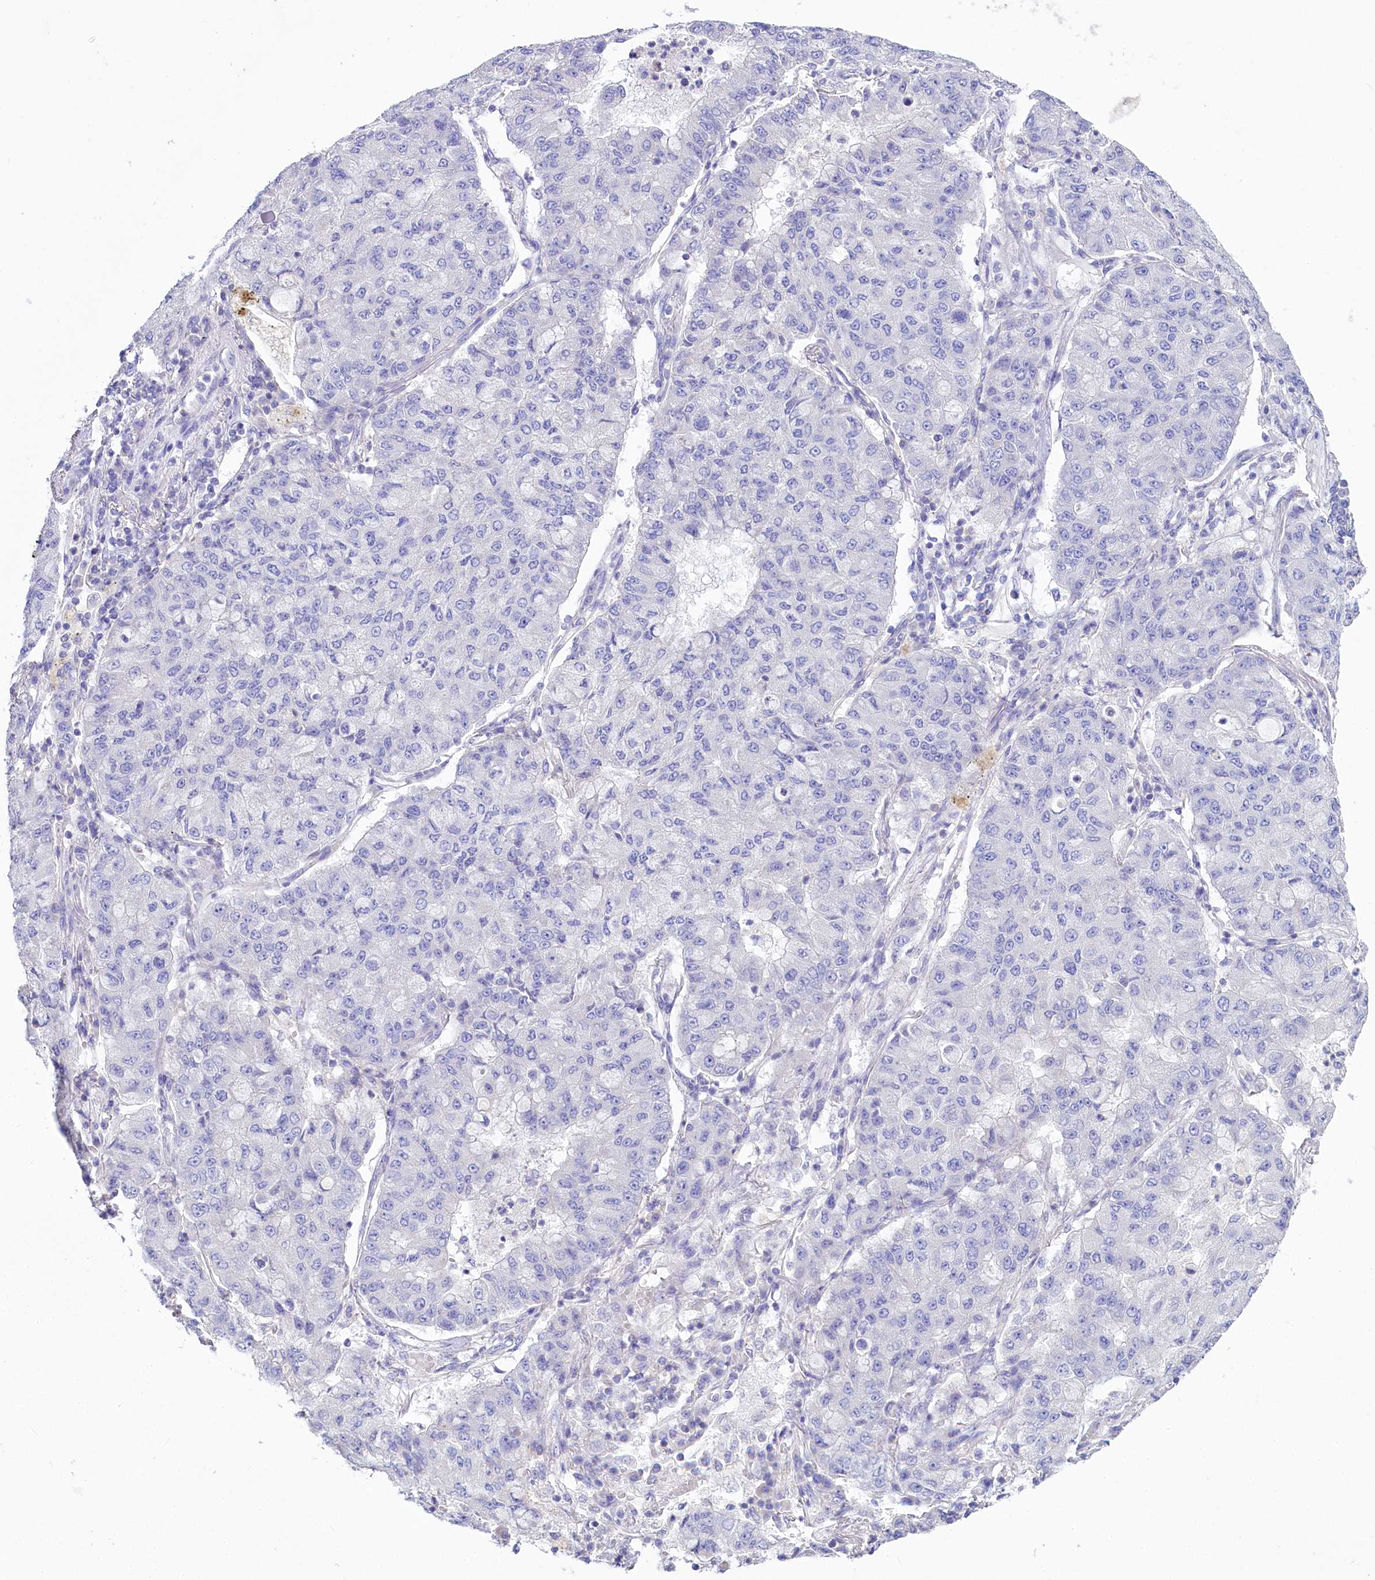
{"staining": {"intensity": "negative", "quantity": "none", "location": "none"}, "tissue": "lung cancer", "cell_type": "Tumor cells", "image_type": "cancer", "snomed": [{"axis": "morphology", "description": "Squamous cell carcinoma, NOS"}, {"axis": "topography", "description": "Lung"}], "caption": "Protein analysis of lung cancer (squamous cell carcinoma) displays no significant positivity in tumor cells.", "gene": "VPS26B", "patient": {"sex": "male", "age": 74}}